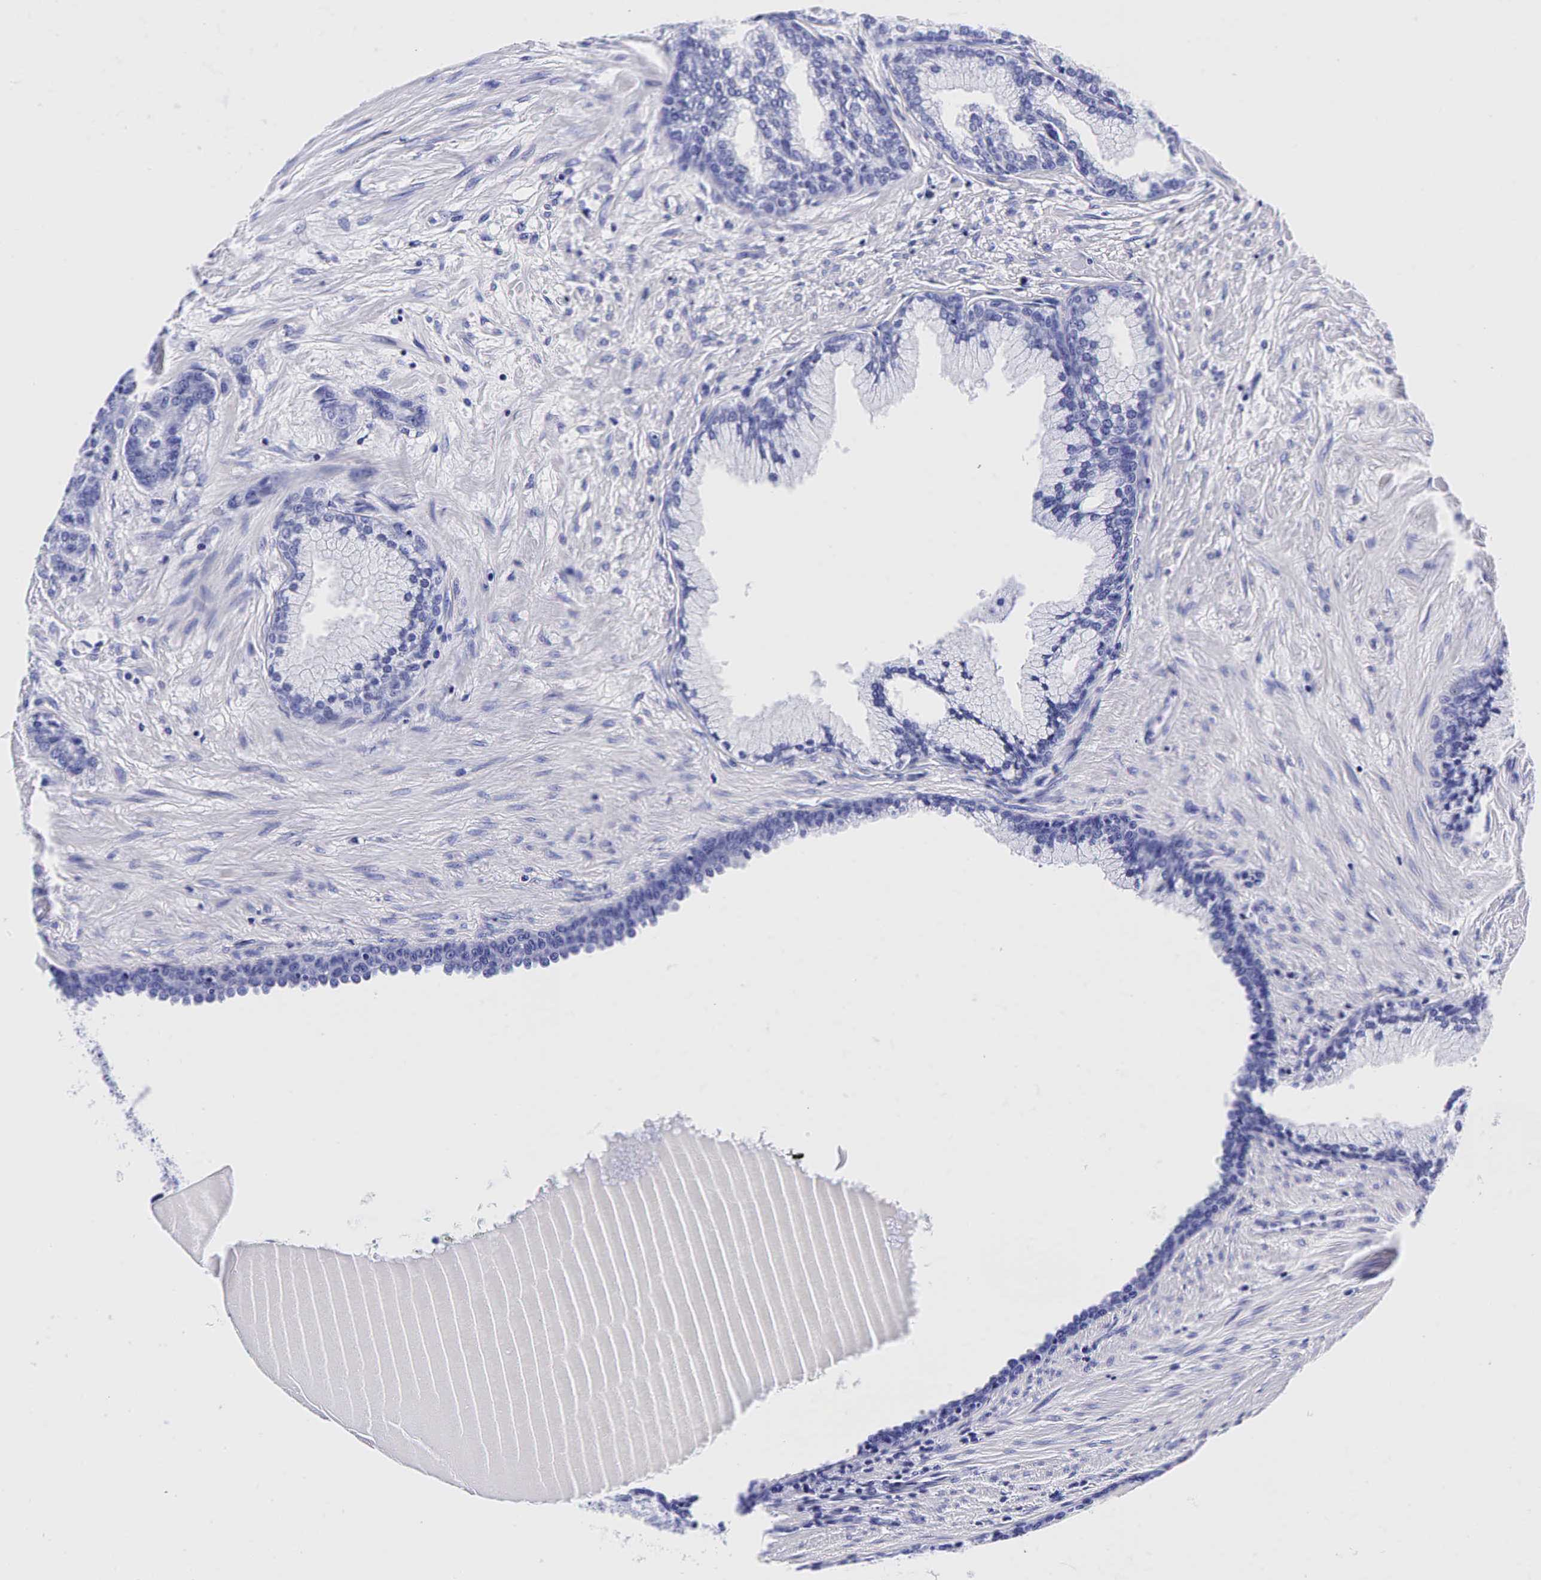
{"staining": {"intensity": "negative", "quantity": "none", "location": "none"}, "tissue": "prostate cancer", "cell_type": "Tumor cells", "image_type": "cancer", "snomed": [{"axis": "morphology", "description": "Adenocarcinoma, High grade"}, {"axis": "topography", "description": "Prostate"}], "caption": "High magnification brightfield microscopy of prostate cancer stained with DAB (brown) and counterstained with hematoxylin (blue): tumor cells show no significant expression. (Immunohistochemistry (ihc), brightfield microscopy, high magnification).", "gene": "GCG", "patient": {"sex": "male", "age": 64}}